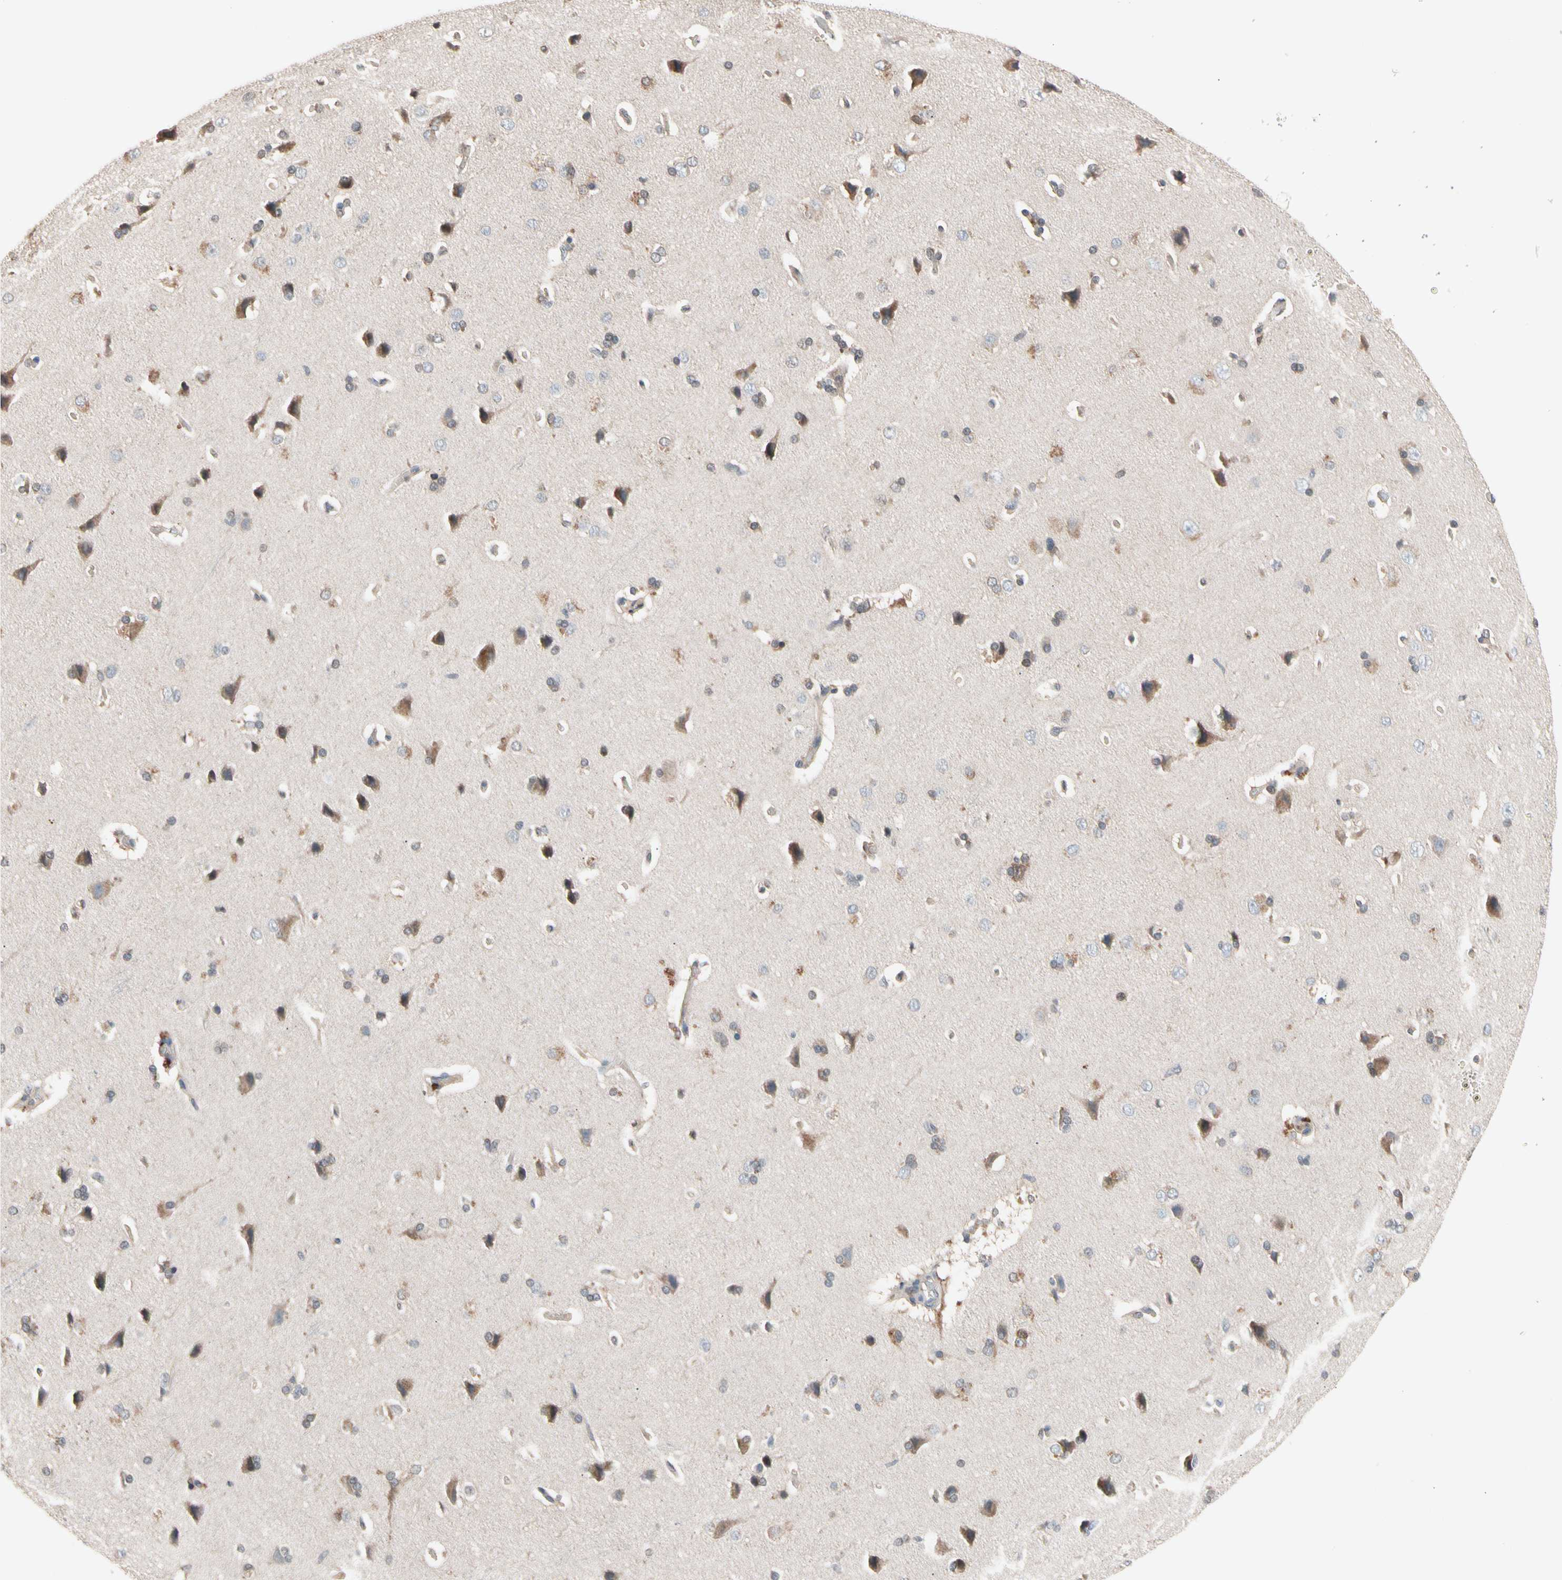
{"staining": {"intensity": "moderate", "quantity": "<25%", "location": "cytoplasmic/membranous"}, "tissue": "cerebral cortex", "cell_type": "Endothelial cells", "image_type": "normal", "snomed": [{"axis": "morphology", "description": "Normal tissue, NOS"}, {"axis": "topography", "description": "Cerebral cortex"}], "caption": "Immunohistochemical staining of unremarkable human cerebral cortex shows <25% levels of moderate cytoplasmic/membranous protein expression in approximately <25% of endothelial cells.", "gene": "PRDX4", "patient": {"sex": "male", "age": 62}}